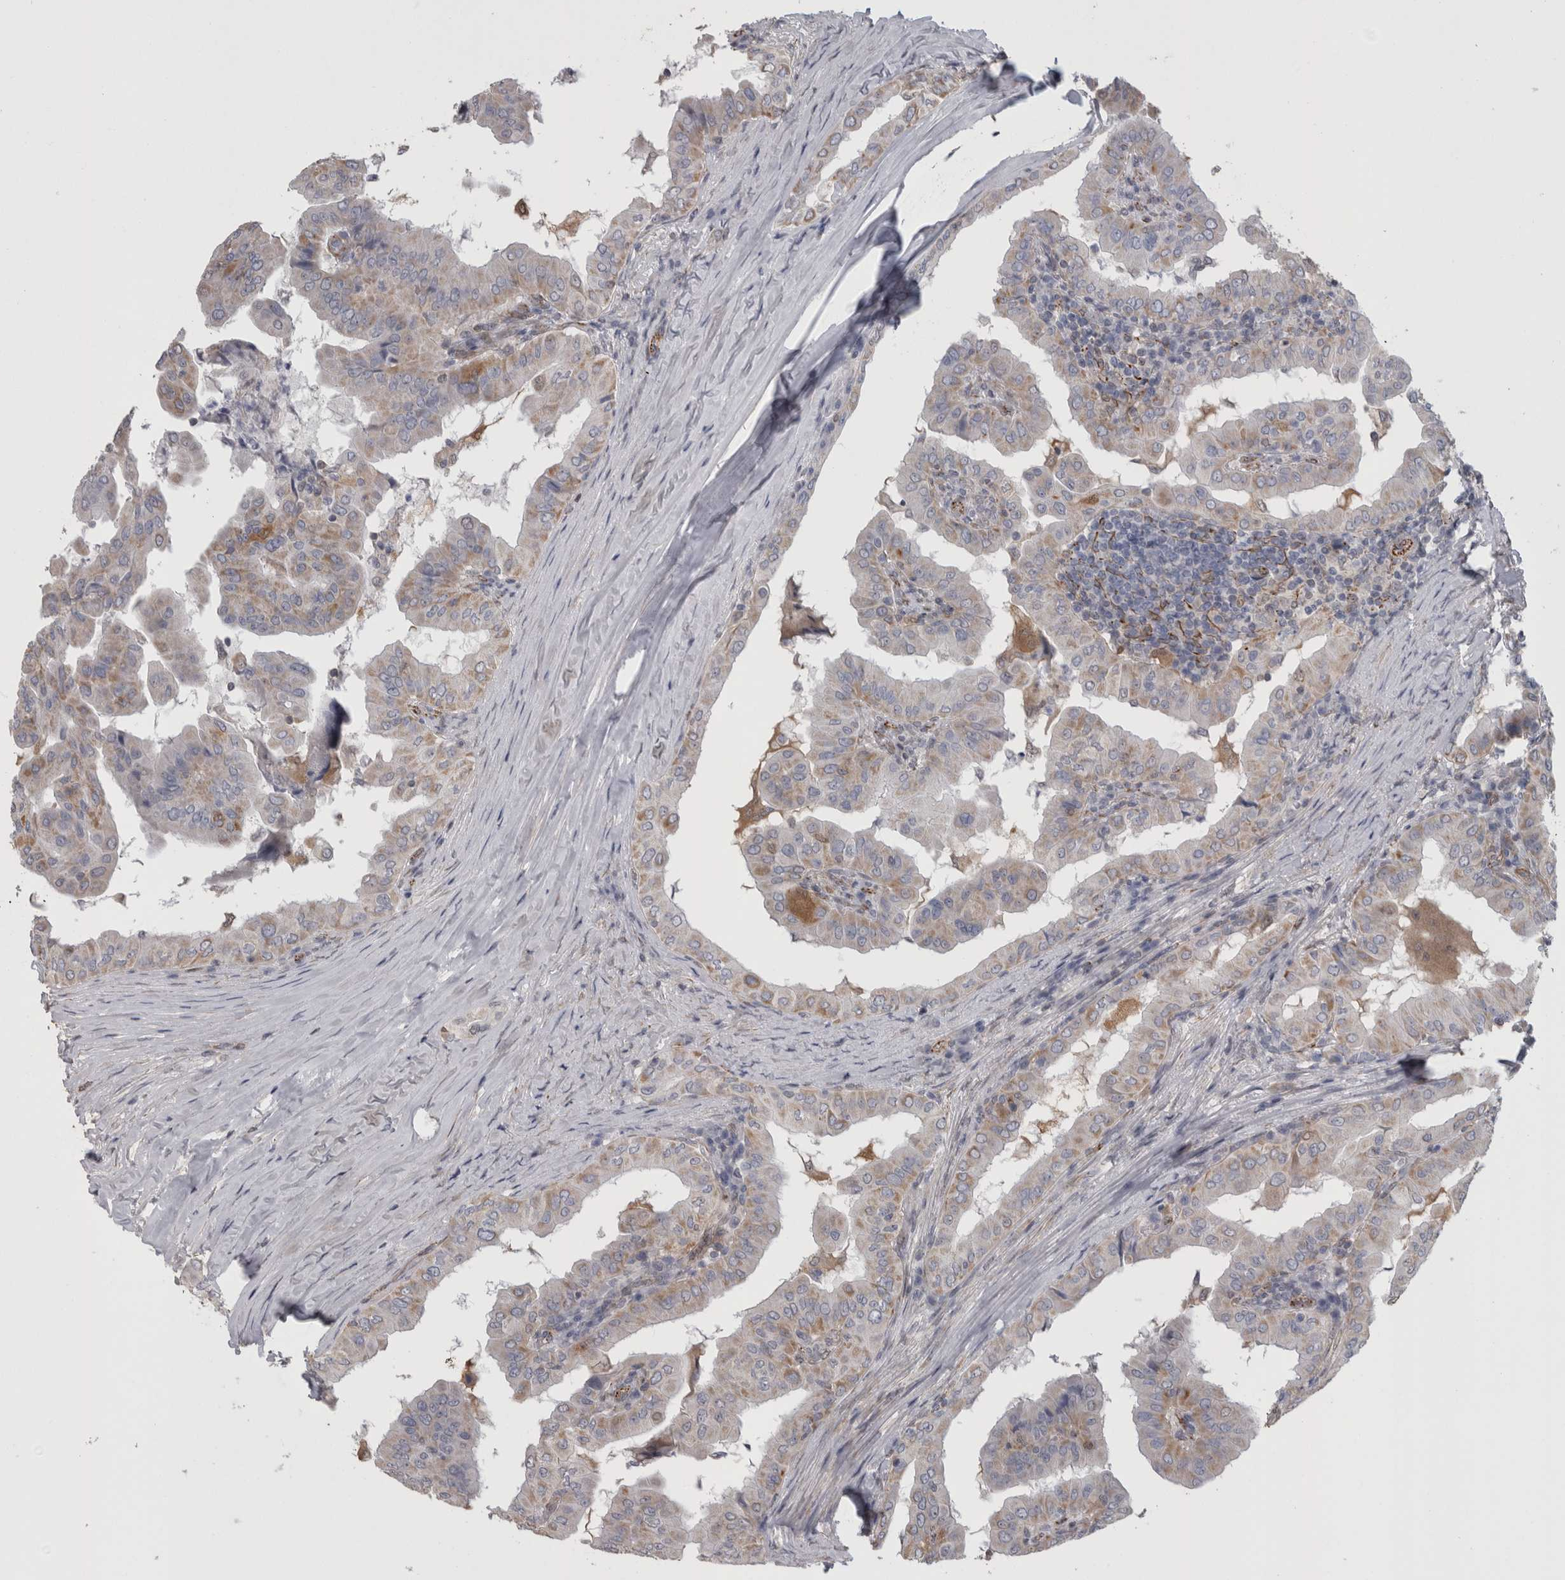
{"staining": {"intensity": "weak", "quantity": "25%-75%", "location": "cytoplasmic/membranous"}, "tissue": "thyroid cancer", "cell_type": "Tumor cells", "image_type": "cancer", "snomed": [{"axis": "morphology", "description": "Papillary adenocarcinoma, NOS"}, {"axis": "topography", "description": "Thyroid gland"}], "caption": "Thyroid cancer (papillary adenocarcinoma) was stained to show a protein in brown. There is low levels of weak cytoplasmic/membranous staining in about 25%-75% of tumor cells.", "gene": "ACOT7", "patient": {"sex": "male", "age": 33}}